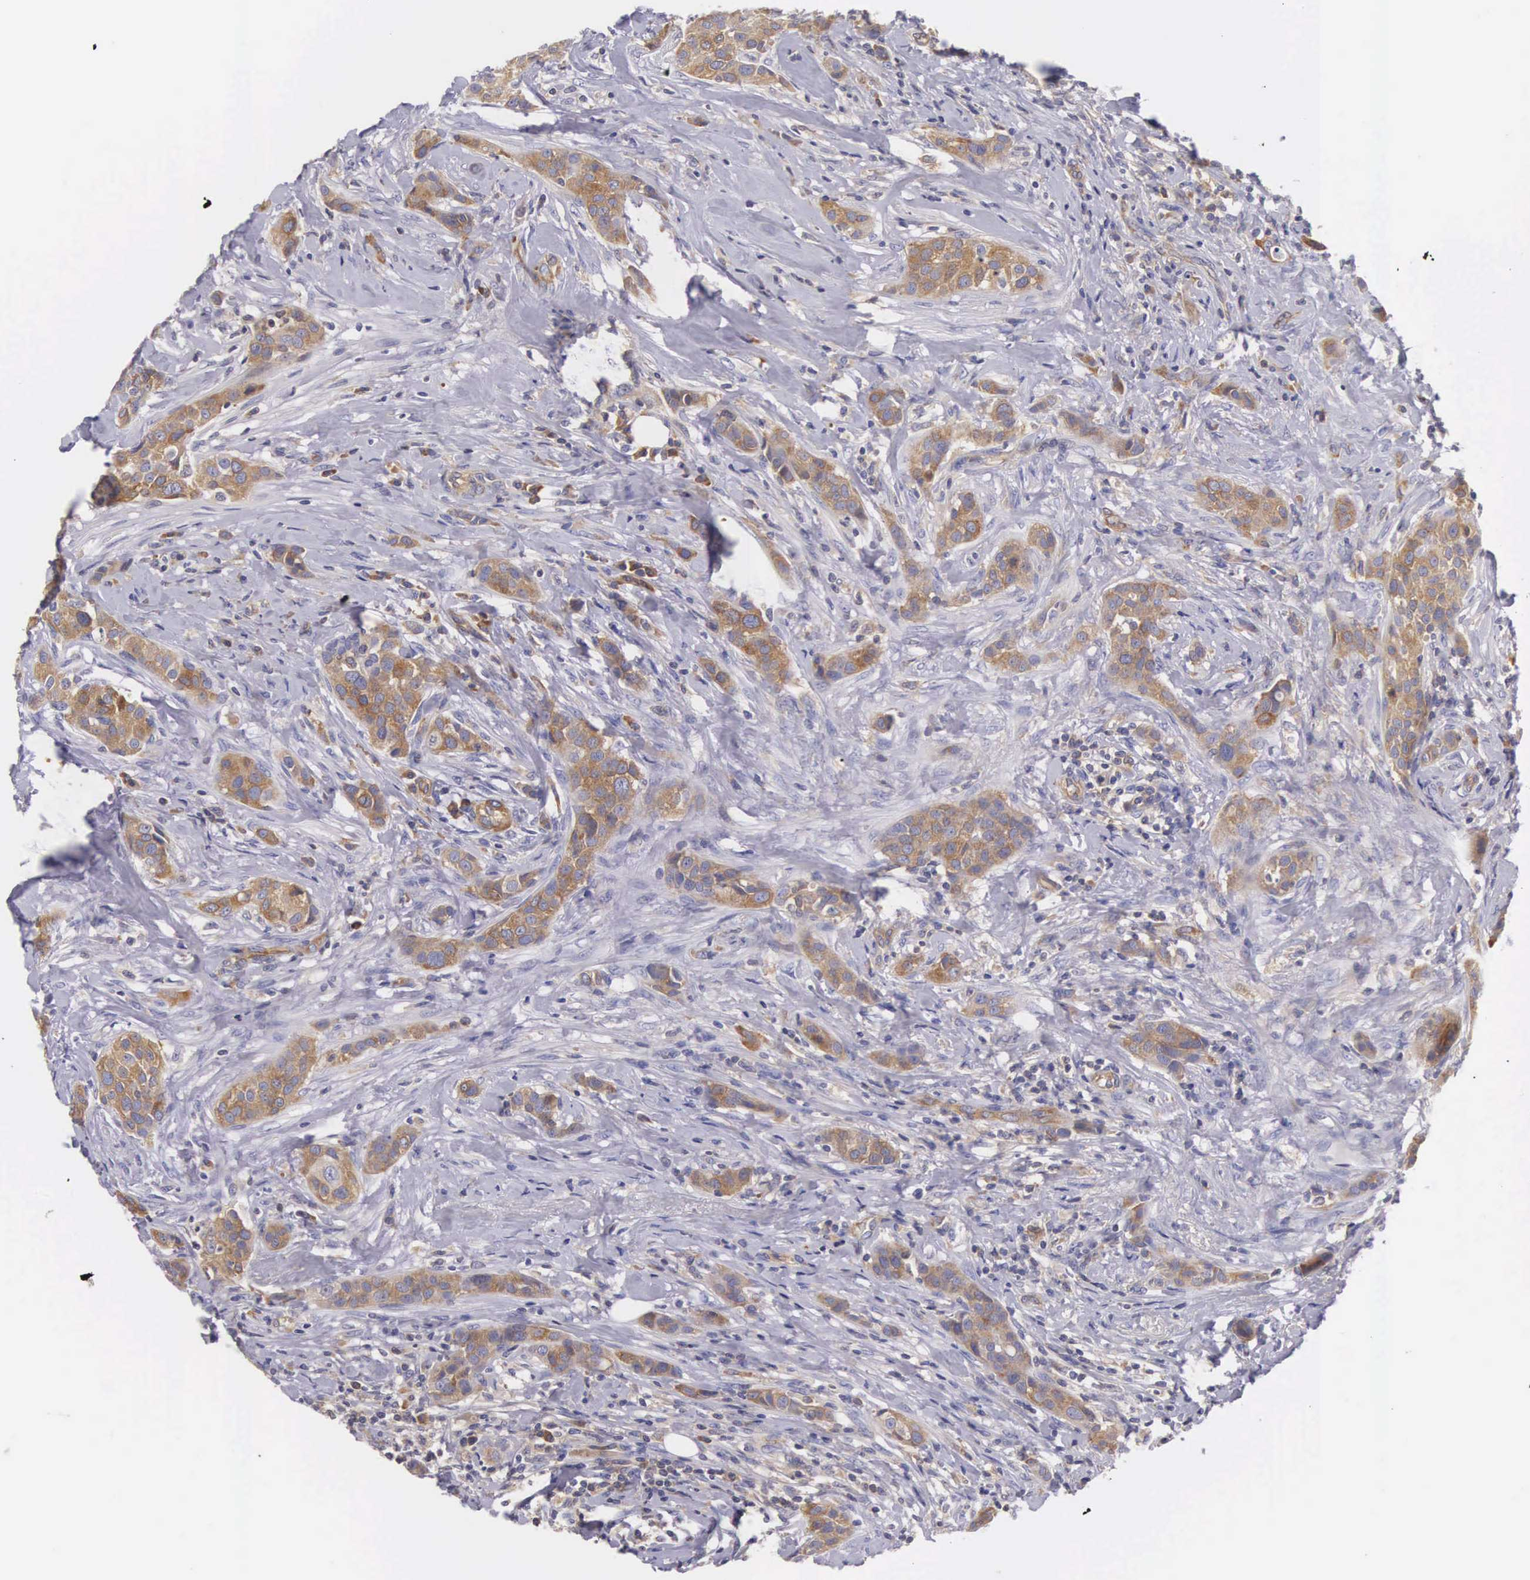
{"staining": {"intensity": "moderate", "quantity": ">75%", "location": "cytoplasmic/membranous"}, "tissue": "breast cancer", "cell_type": "Tumor cells", "image_type": "cancer", "snomed": [{"axis": "morphology", "description": "Duct carcinoma"}, {"axis": "topography", "description": "Breast"}], "caption": "Tumor cells exhibit medium levels of moderate cytoplasmic/membranous expression in about >75% of cells in invasive ductal carcinoma (breast). The staining was performed using DAB (3,3'-diaminobenzidine), with brown indicating positive protein expression. Nuclei are stained blue with hematoxylin.", "gene": "OSBPL3", "patient": {"sex": "female", "age": 45}}